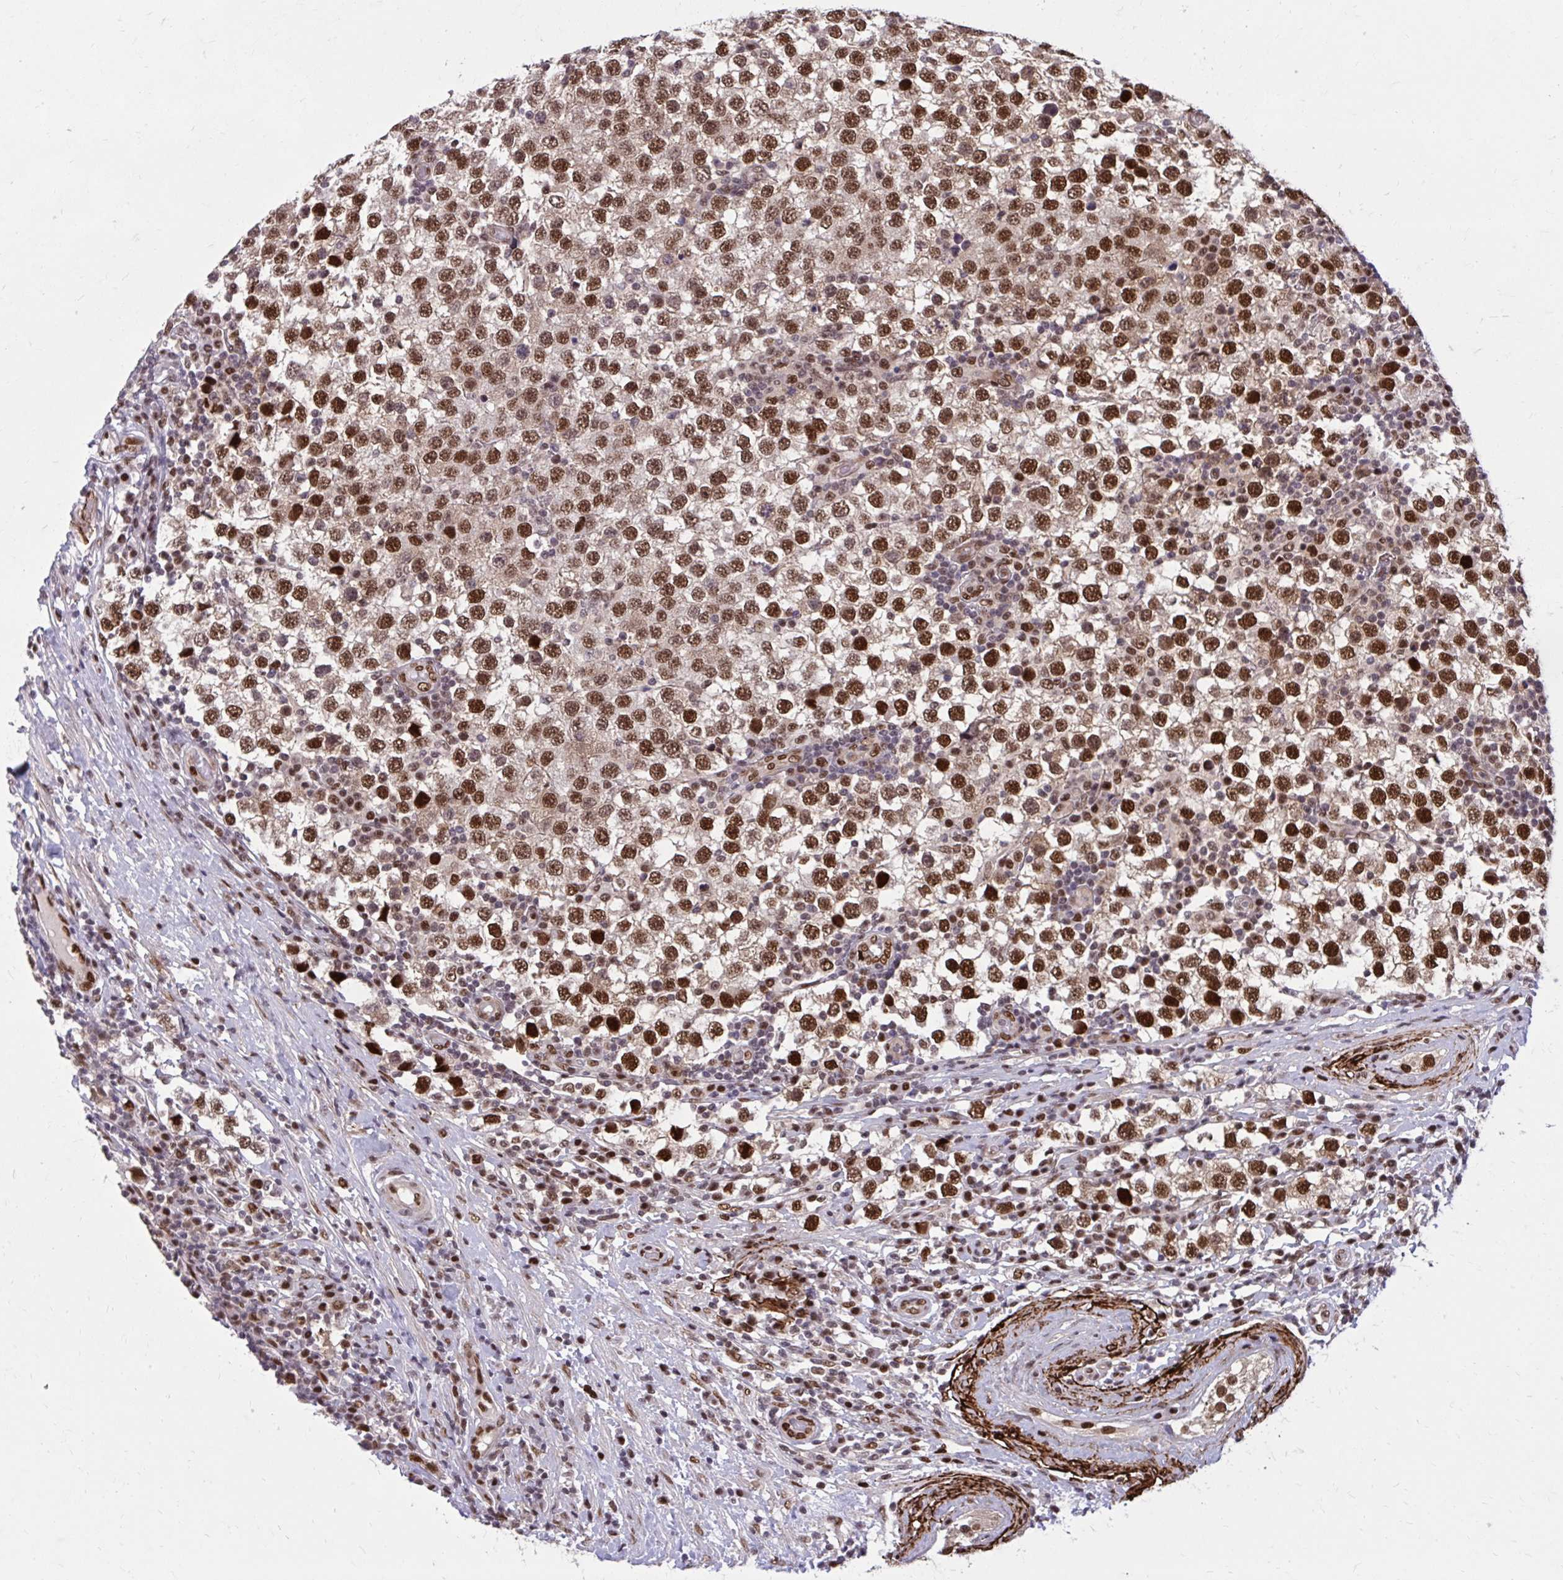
{"staining": {"intensity": "moderate", "quantity": ">75%", "location": "cytoplasmic/membranous,nuclear"}, "tissue": "testis cancer", "cell_type": "Tumor cells", "image_type": "cancer", "snomed": [{"axis": "morphology", "description": "Seminoma, NOS"}, {"axis": "topography", "description": "Testis"}], "caption": "This is an image of immunohistochemistry (IHC) staining of testis cancer, which shows moderate expression in the cytoplasmic/membranous and nuclear of tumor cells.", "gene": "PSME4", "patient": {"sex": "male", "age": 34}}